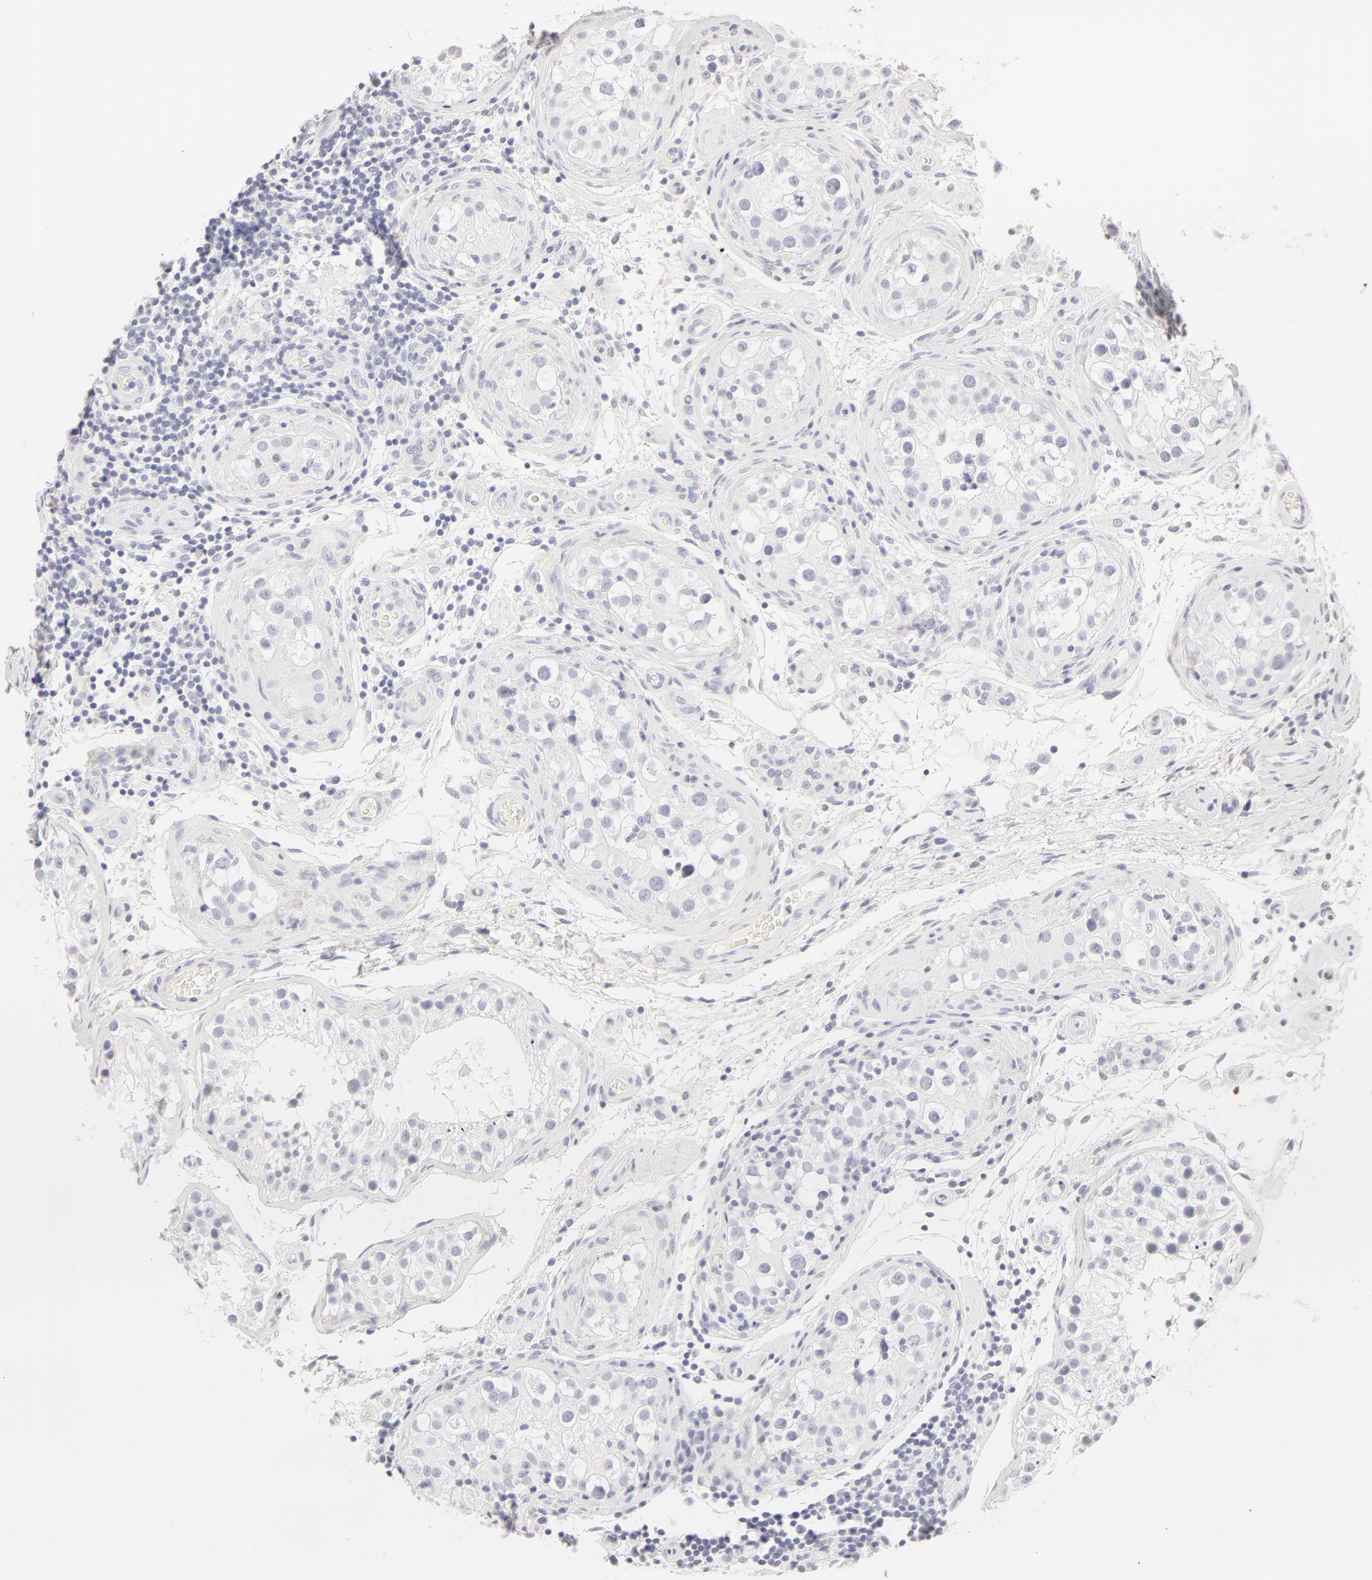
{"staining": {"intensity": "negative", "quantity": "none", "location": "none"}, "tissue": "testis", "cell_type": "Cells in seminiferous ducts", "image_type": "normal", "snomed": [{"axis": "morphology", "description": "Normal tissue, NOS"}, {"axis": "topography", "description": "Testis"}], "caption": "IHC of normal testis demonstrates no expression in cells in seminiferous ducts.", "gene": "LGALS7B", "patient": {"sex": "male", "age": 24}}